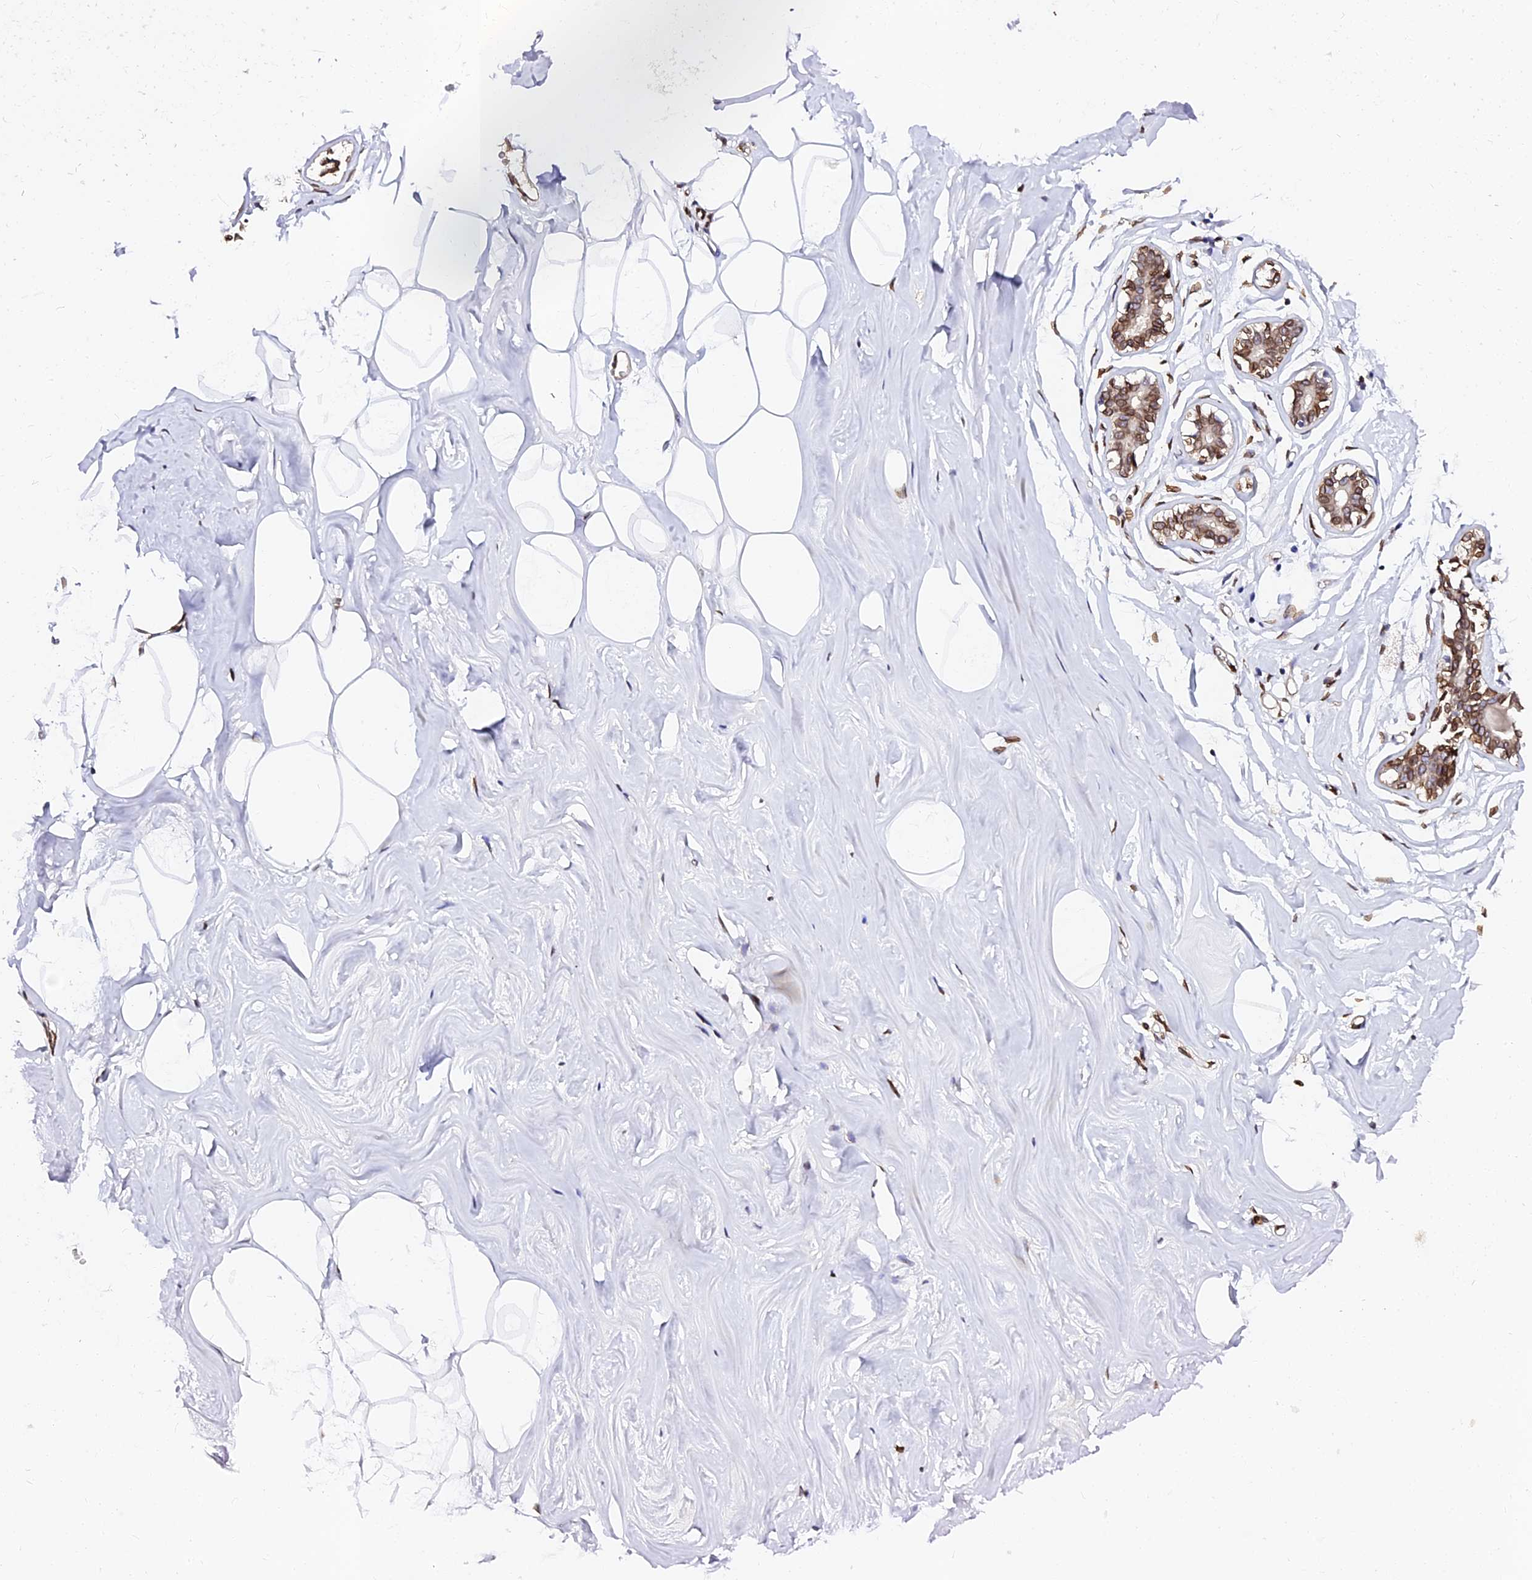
{"staining": {"intensity": "strong", "quantity": ">75%", "location": "nuclear"}, "tissue": "adipose tissue", "cell_type": "Adipocytes", "image_type": "normal", "snomed": [{"axis": "morphology", "description": "Normal tissue, NOS"}, {"axis": "morphology", "description": "Fibrosis, NOS"}, {"axis": "topography", "description": "Breast"}, {"axis": "topography", "description": "Adipose tissue"}], "caption": "Immunohistochemistry of benign adipose tissue shows high levels of strong nuclear positivity in about >75% of adipocytes.", "gene": "ANAPC5", "patient": {"sex": "female", "age": 39}}